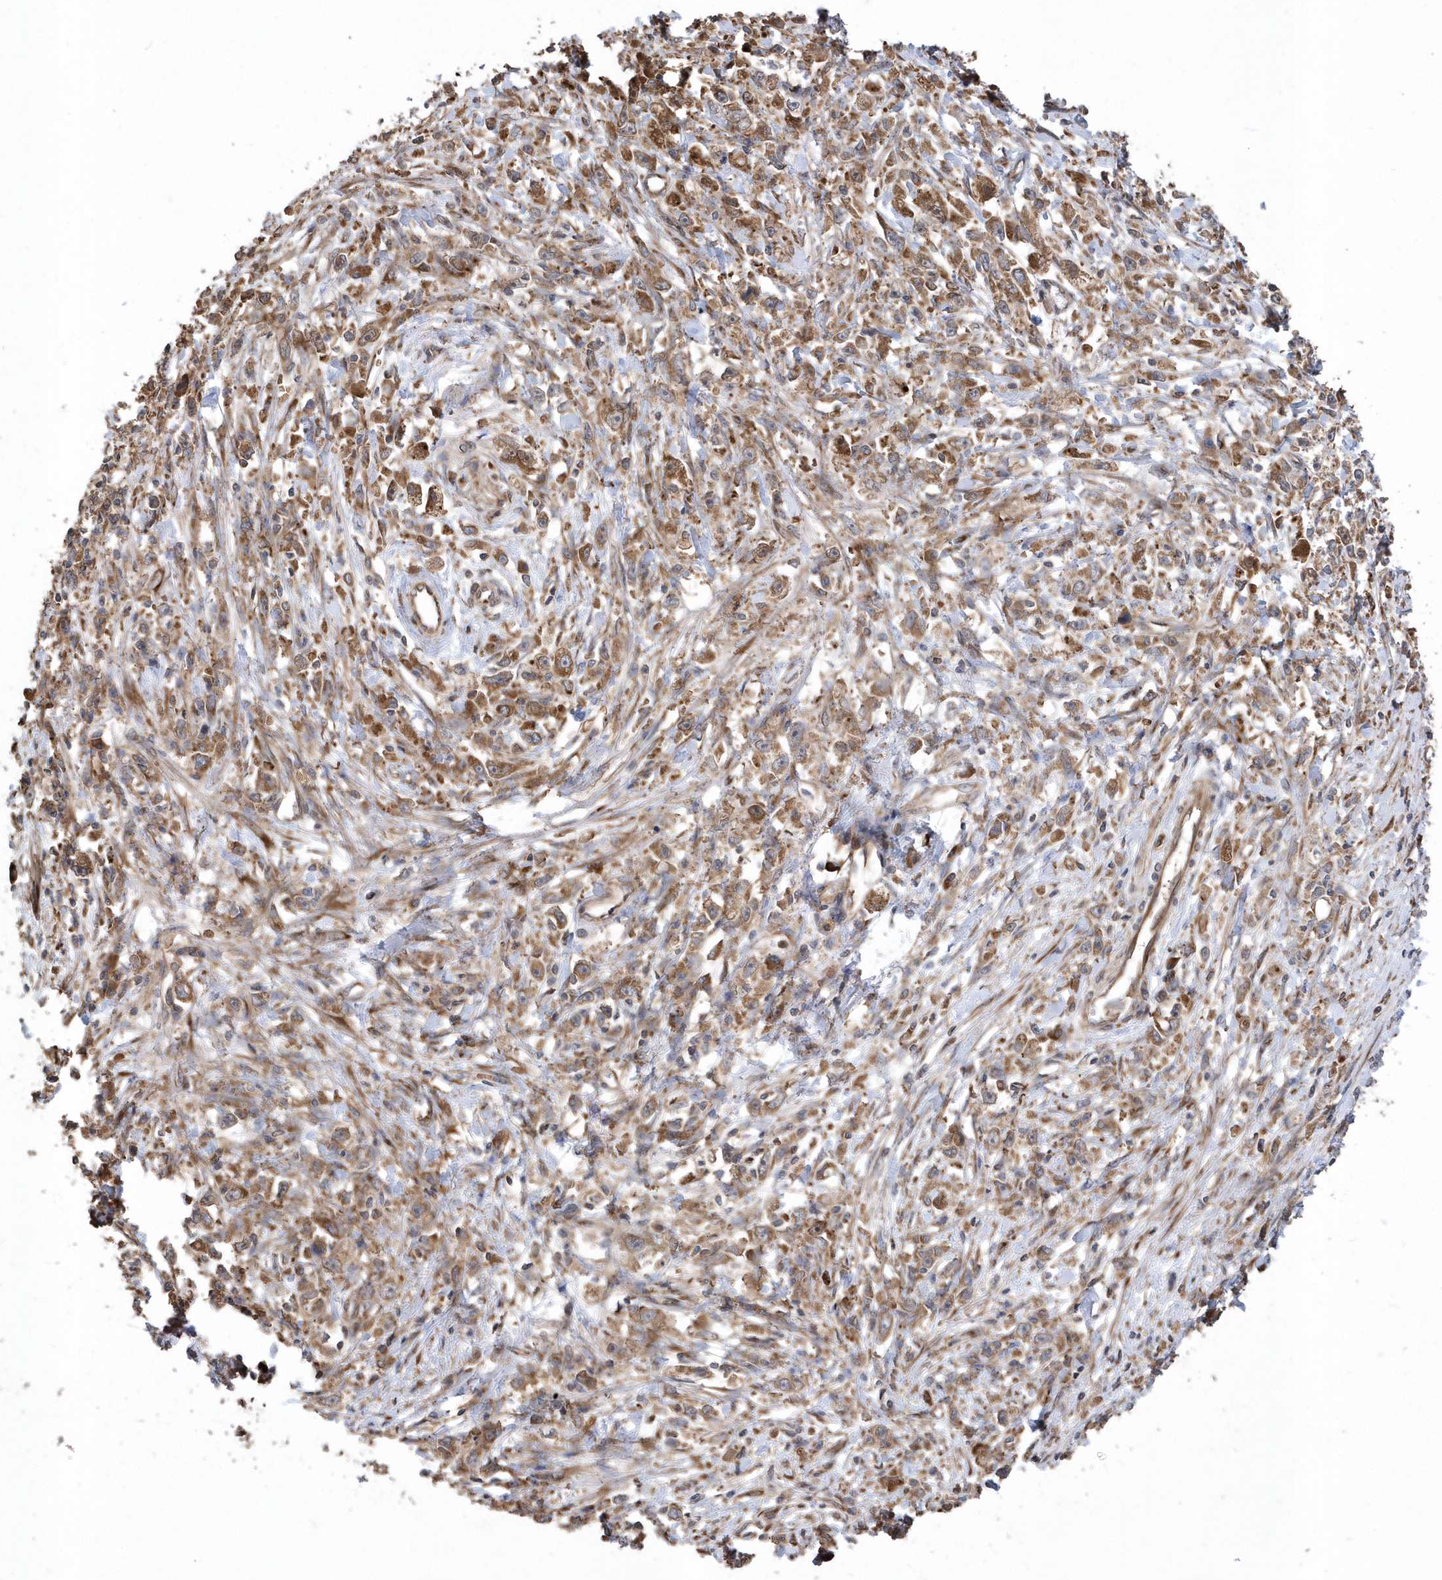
{"staining": {"intensity": "moderate", "quantity": ">75%", "location": "cytoplasmic/membranous"}, "tissue": "stomach cancer", "cell_type": "Tumor cells", "image_type": "cancer", "snomed": [{"axis": "morphology", "description": "Adenocarcinoma, NOS"}, {"axis": "topography", "description": "Stomach"}], "caption": "The micrograph displays immunohistochemical staining of stomach cancer. There is moderate cytoplasmic/membranous positivity is seen in about >75% of tumor cells.", "gene": "WASHC5", "patient": {"sex": "female", "age": 59}}